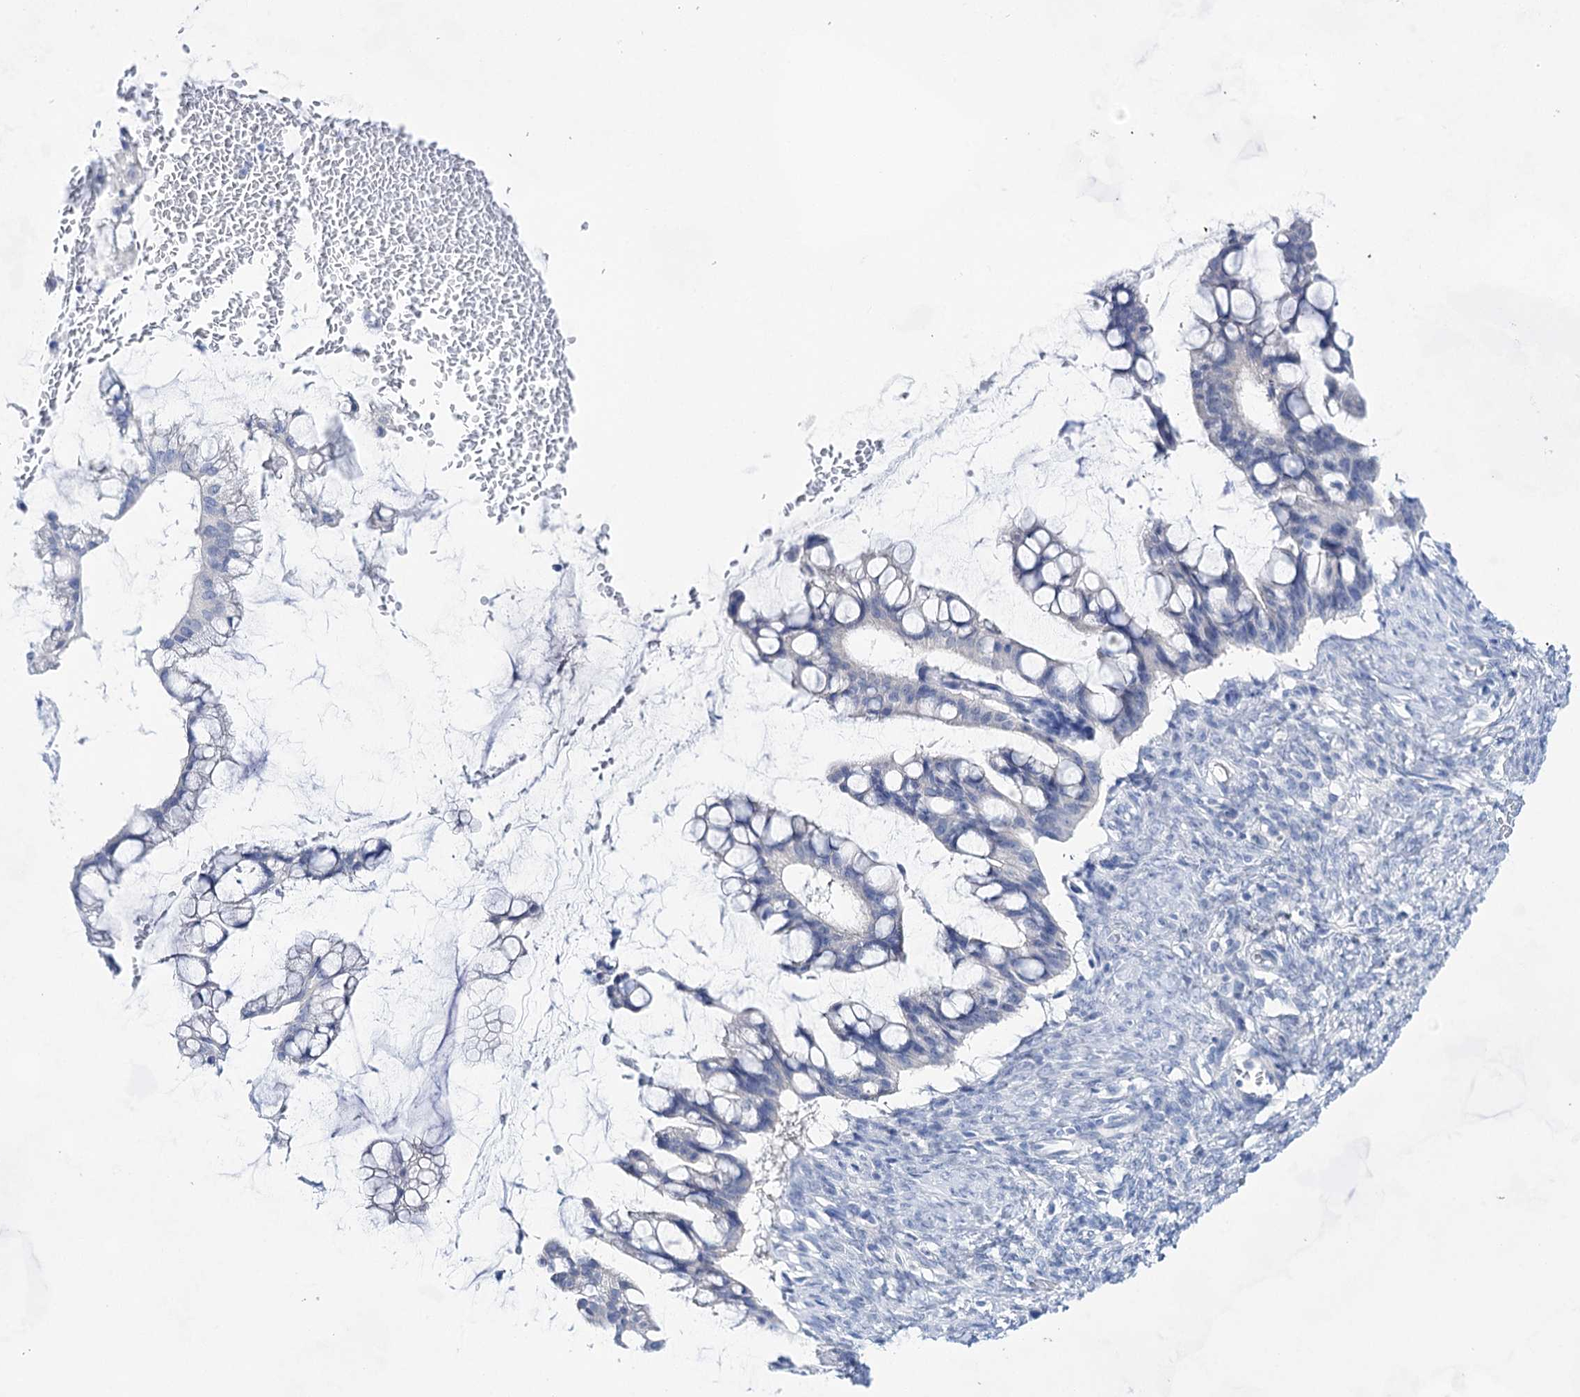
{"staining": {"intensity": "negative", "quantity": "none", "location": "none"}, "tissue": "ovarian cancer", "cell_type": "Tumor cells", "image_type": "cancer", "snomed": [{"axis": "morphology", "description": "Cystadenocarcinoma, mucinous, NOS"}, {"axis": "topography", "description": "Ovary"}], "caption": "Ovarian cancer (mucinous cystadenocarcinoma) stained for a protein using immunohistochemistry (IHC) reveals no positivity tumor cells.", "gene": "LALBA", "patient": {"sex": "female", "age": 73}}